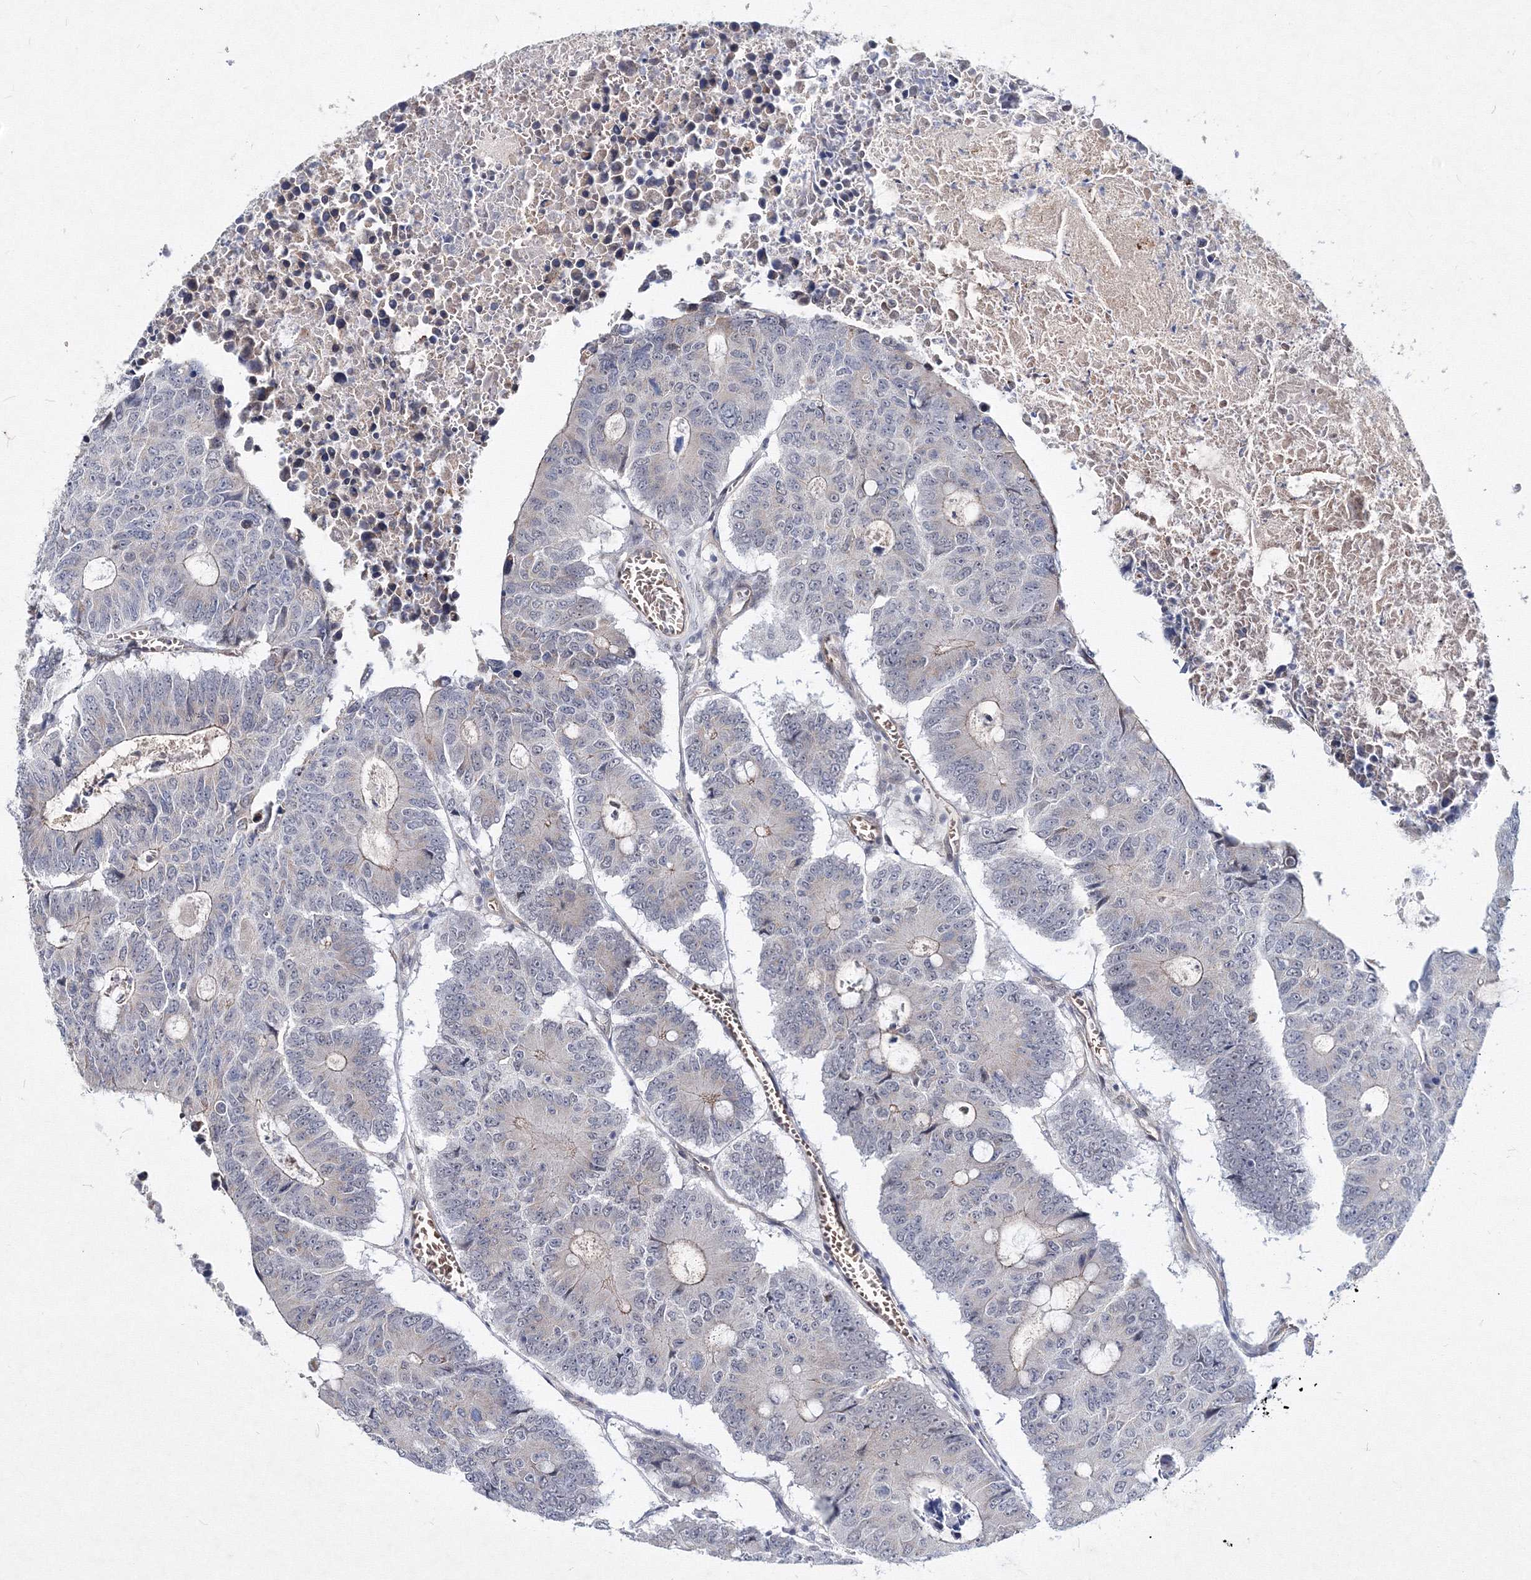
{"staining": {"intensity": "weak", "quantity": "<25%", "location": "cytoplasmic/membranous"}, "tissue": "colorectal cancer", "cell_type": "Tumor cells", "image_type": "cancer", "snomed": [{"axis": "morphology", "description": "Adenocarcinoma, NOS"}, {"axis": "topography", "description": "Colon"}], "caption": "Immunohistochemistry (IHC) of adenocarcinoma (colorectal) exhibits no expression in tumor cells.", "gene": "C11orf52", "patient": {"sex": "male", "age": 87}}